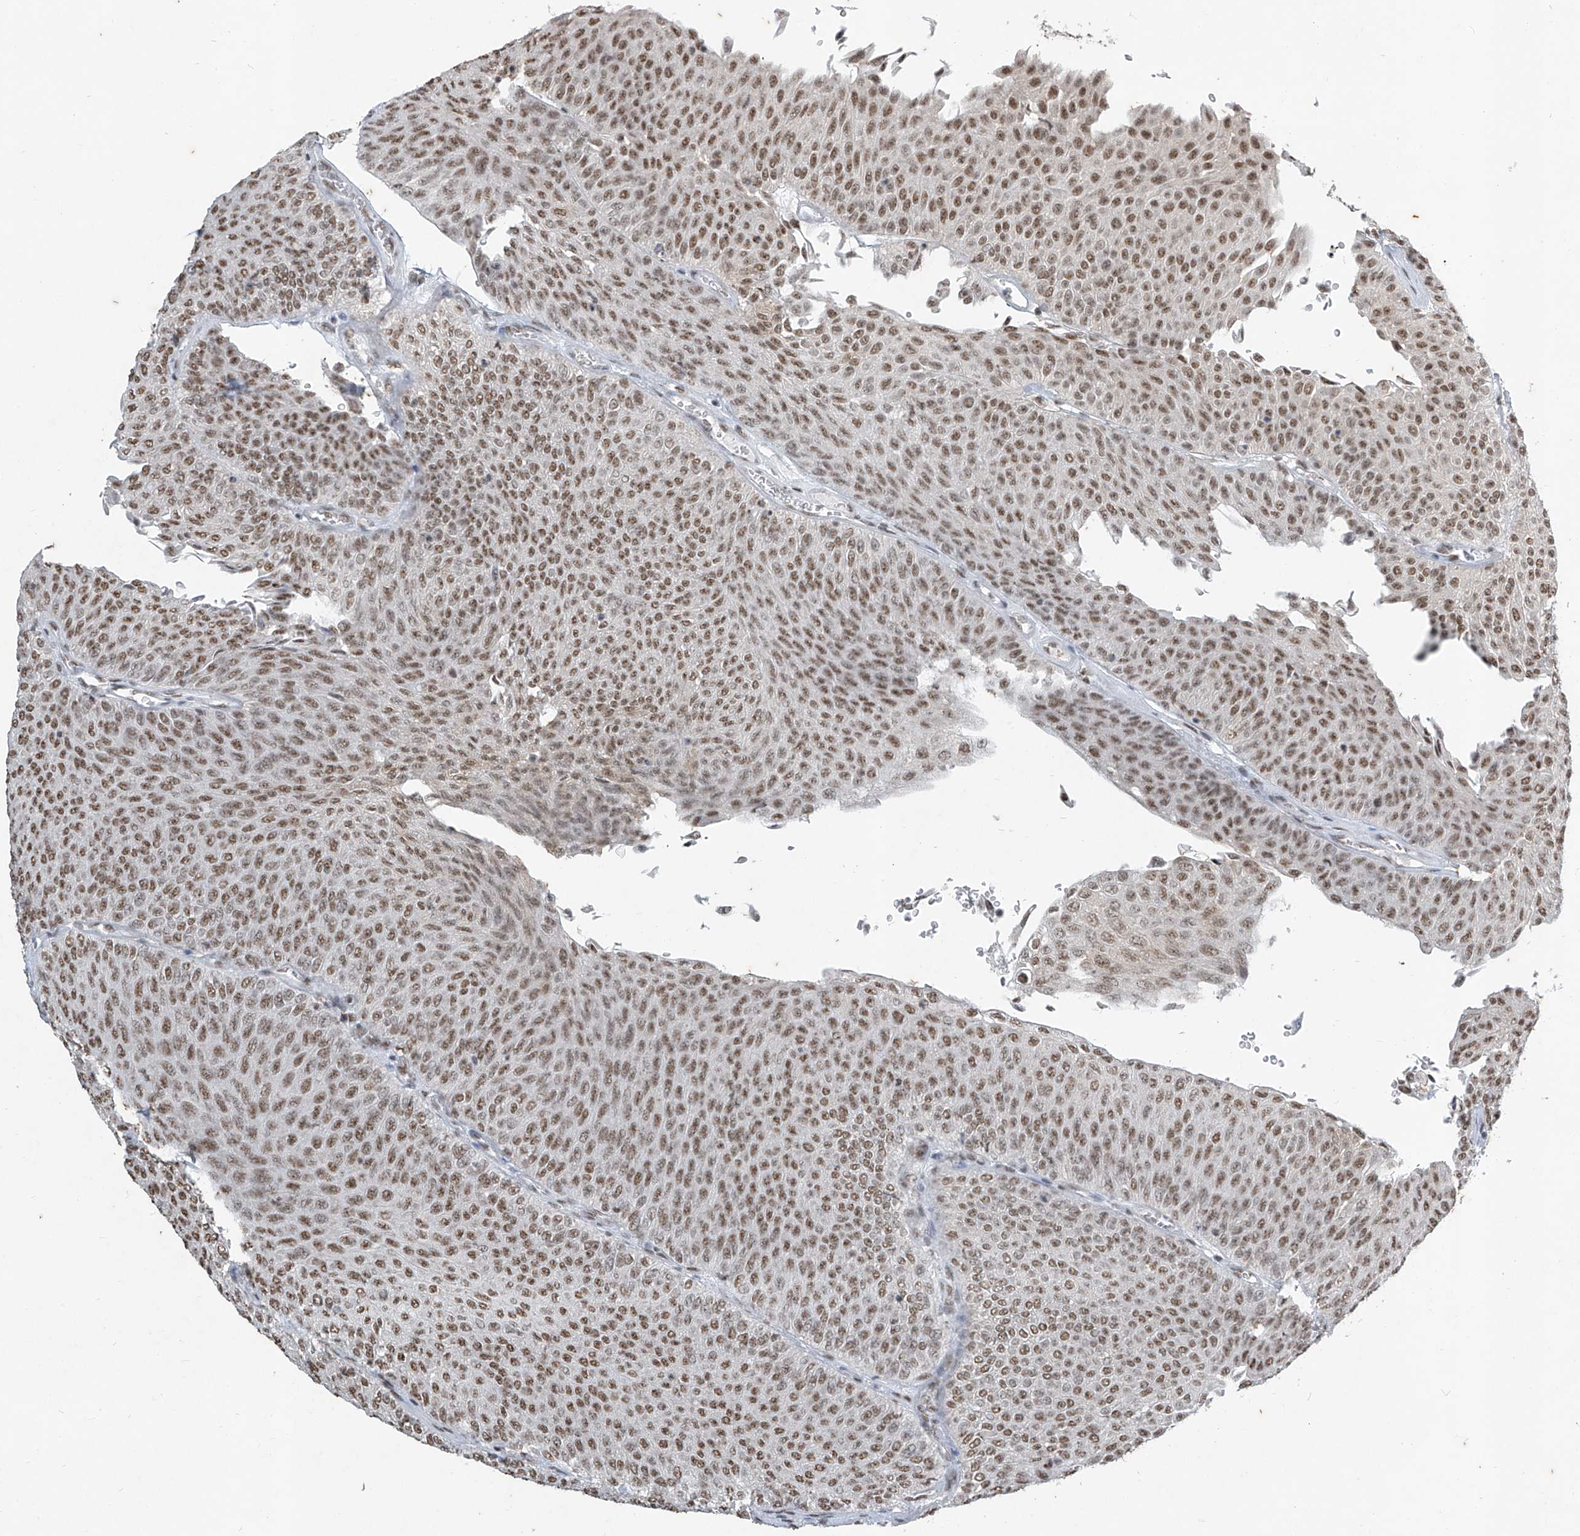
{"staining": {"intensity": "moderate", "quantity": ">75%", "location": "nuclear"}, "tissue": "urothelial cancer", "cell_type": "Tumor cells", "image_type": "cancer", "snomed": [{"axis": "morphology", "description": "Urothelial carcinoma, Low grade"}, {"axis": "topography", "description": "Urinary bladder"}], "caption": "Urothelial cancer was stained to show a protein in brown. There is medium levels of moderate nuclear positivity in approximately >75% of tumor cells.", "gene": "TFEC", "patient": {"sex": "male", "age": 78}}